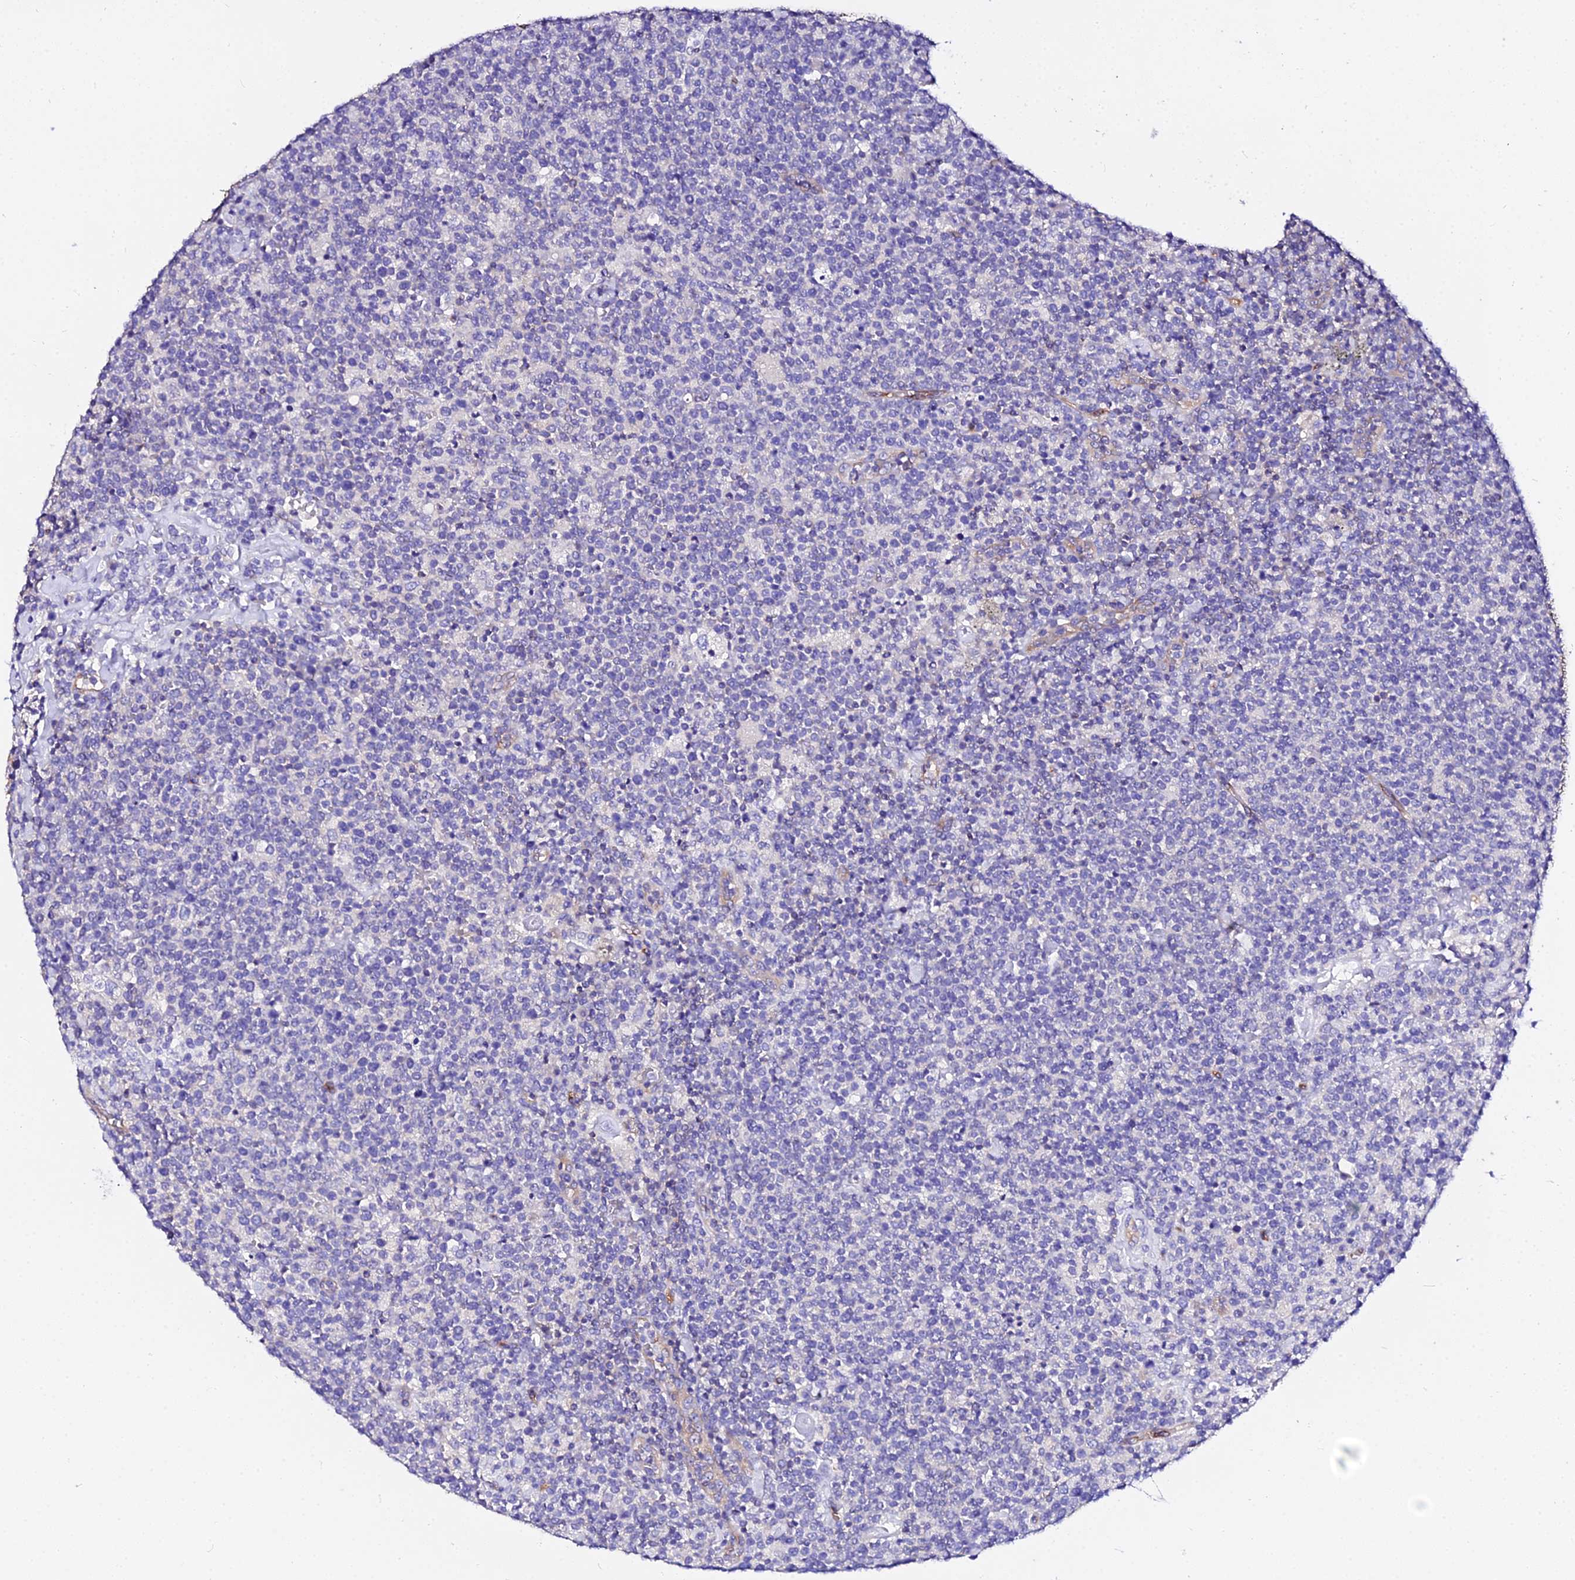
{"staining": {"intensity": "negative", "quantity": "none", "location": "none"}, "tissue": "lymphoma", "cell_type": "Tumor cells", "image_type": "cancer", "snomed": [{"axis": "morphology", "description": "Malignant lymphoma, non-Hodgkin's type, High grade"}, {"axis": "topography", "description": "Lymph node"}], "caption": "Photomicrograph shows no protein staining in tumor cells of high-grade malignant lymphoma, non-Hodgkin's type tissue. The staining was performed using DAB to visualize the protein expression in brown, while the nuclei were stained in blue with hematoxylin (Magnification: 20x).", "gene": "DAW1", "patient": {"sex": "male", "age": 61}}